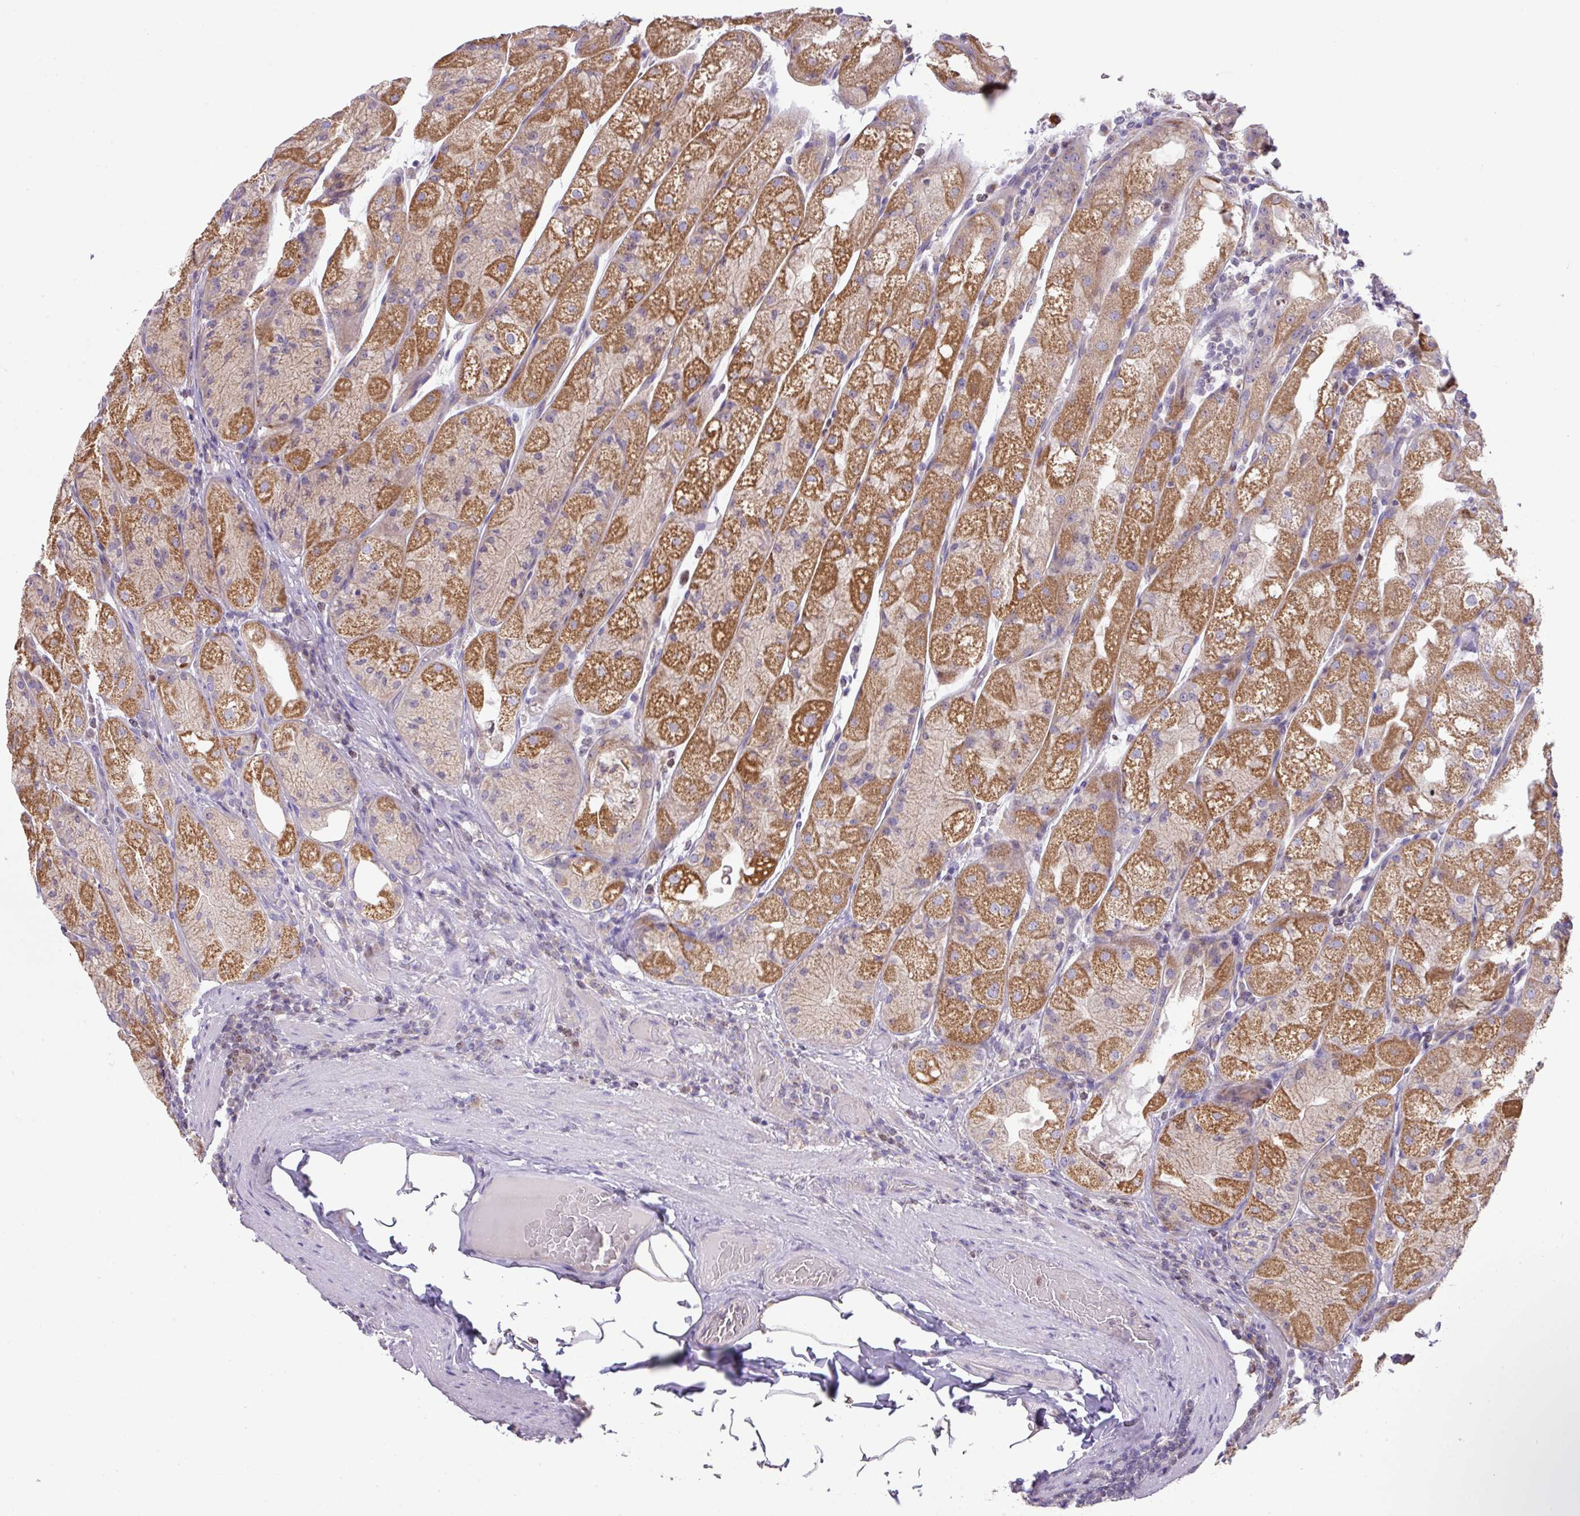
{"staining": {"intensity": "moderate", "quantity": ">75%", "location": "cytoplasmic/membranous"}, "tissue": "stomach", "cell_type": "Glandular cells", "image_type": "normal", "snomed": [{"axis": "morphology", "description": "Normal tissue, NOS"}, {"axis": "topography", "description": "Stomach, upper"}], "caption": "IHC photomicrograph of benign stomach stained for a protein (brown), which shows medium levels of moderate cytoplasmic/membranous staining in approximately >75% of glandular cells.", "gene": "ZNF394", "patient": {"sex": "male", "age": 52}}